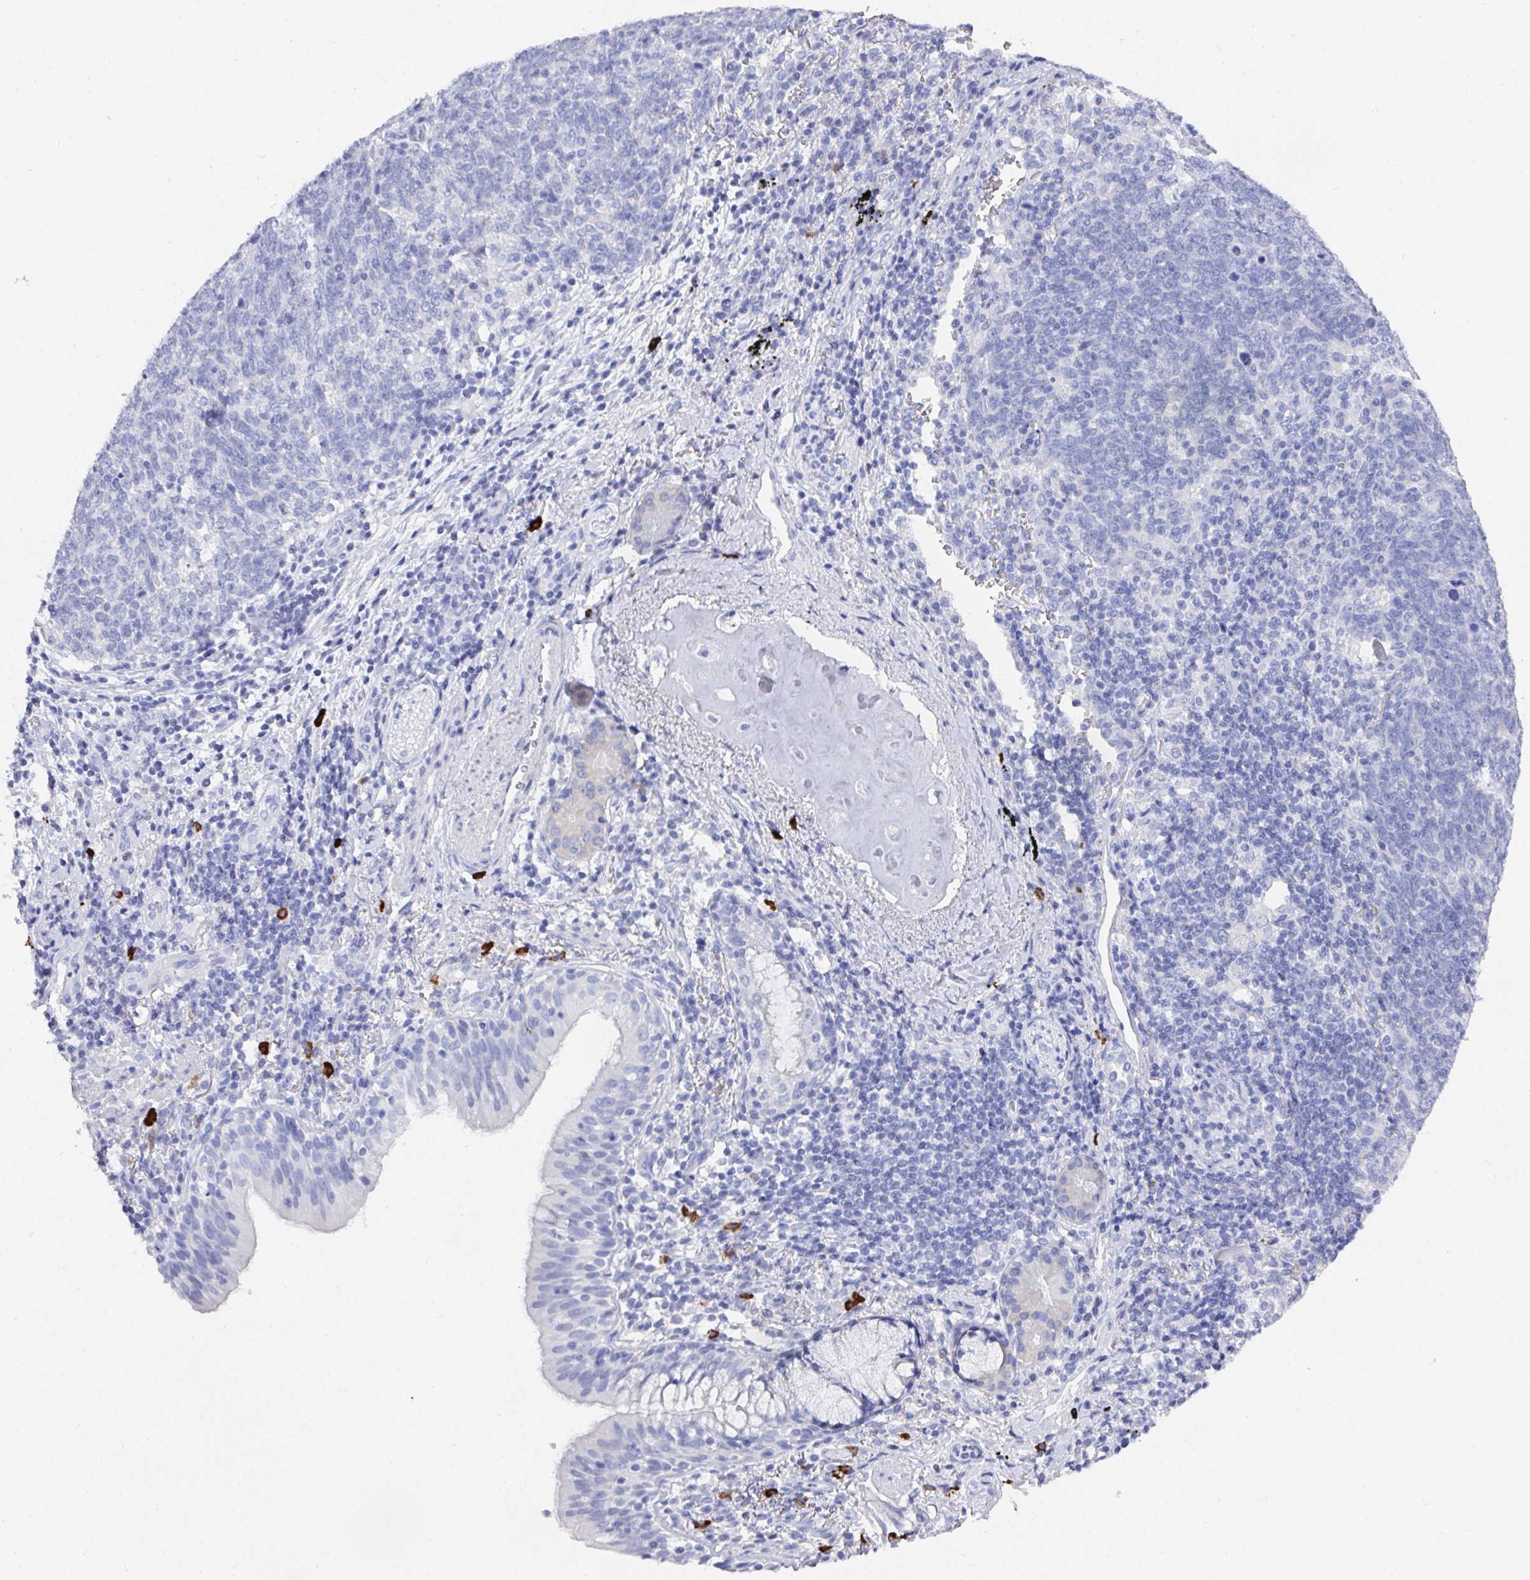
{"staining": {"intensity": "negative", "quantity": "none", "location": "none"}, "tissue": "lung cancer", "cell_type": "Tumor cells", "image_type": "cancer", "snomed": [{"axis": "morphology", "description": "Squamous cell carcinoma, NOS"}, {"axis": "topography", "description": "Lung"}], "caption": "Immunohistochemistry (IHC) of human squamous cell carcinoma (lung) exhibits no staining in tumor cells. (DAB immunohistochemistry visualized using brightfield microscopy, high magnification).", "gene": "GRIA1", "patient": {"sex": "female", "age": 72}}